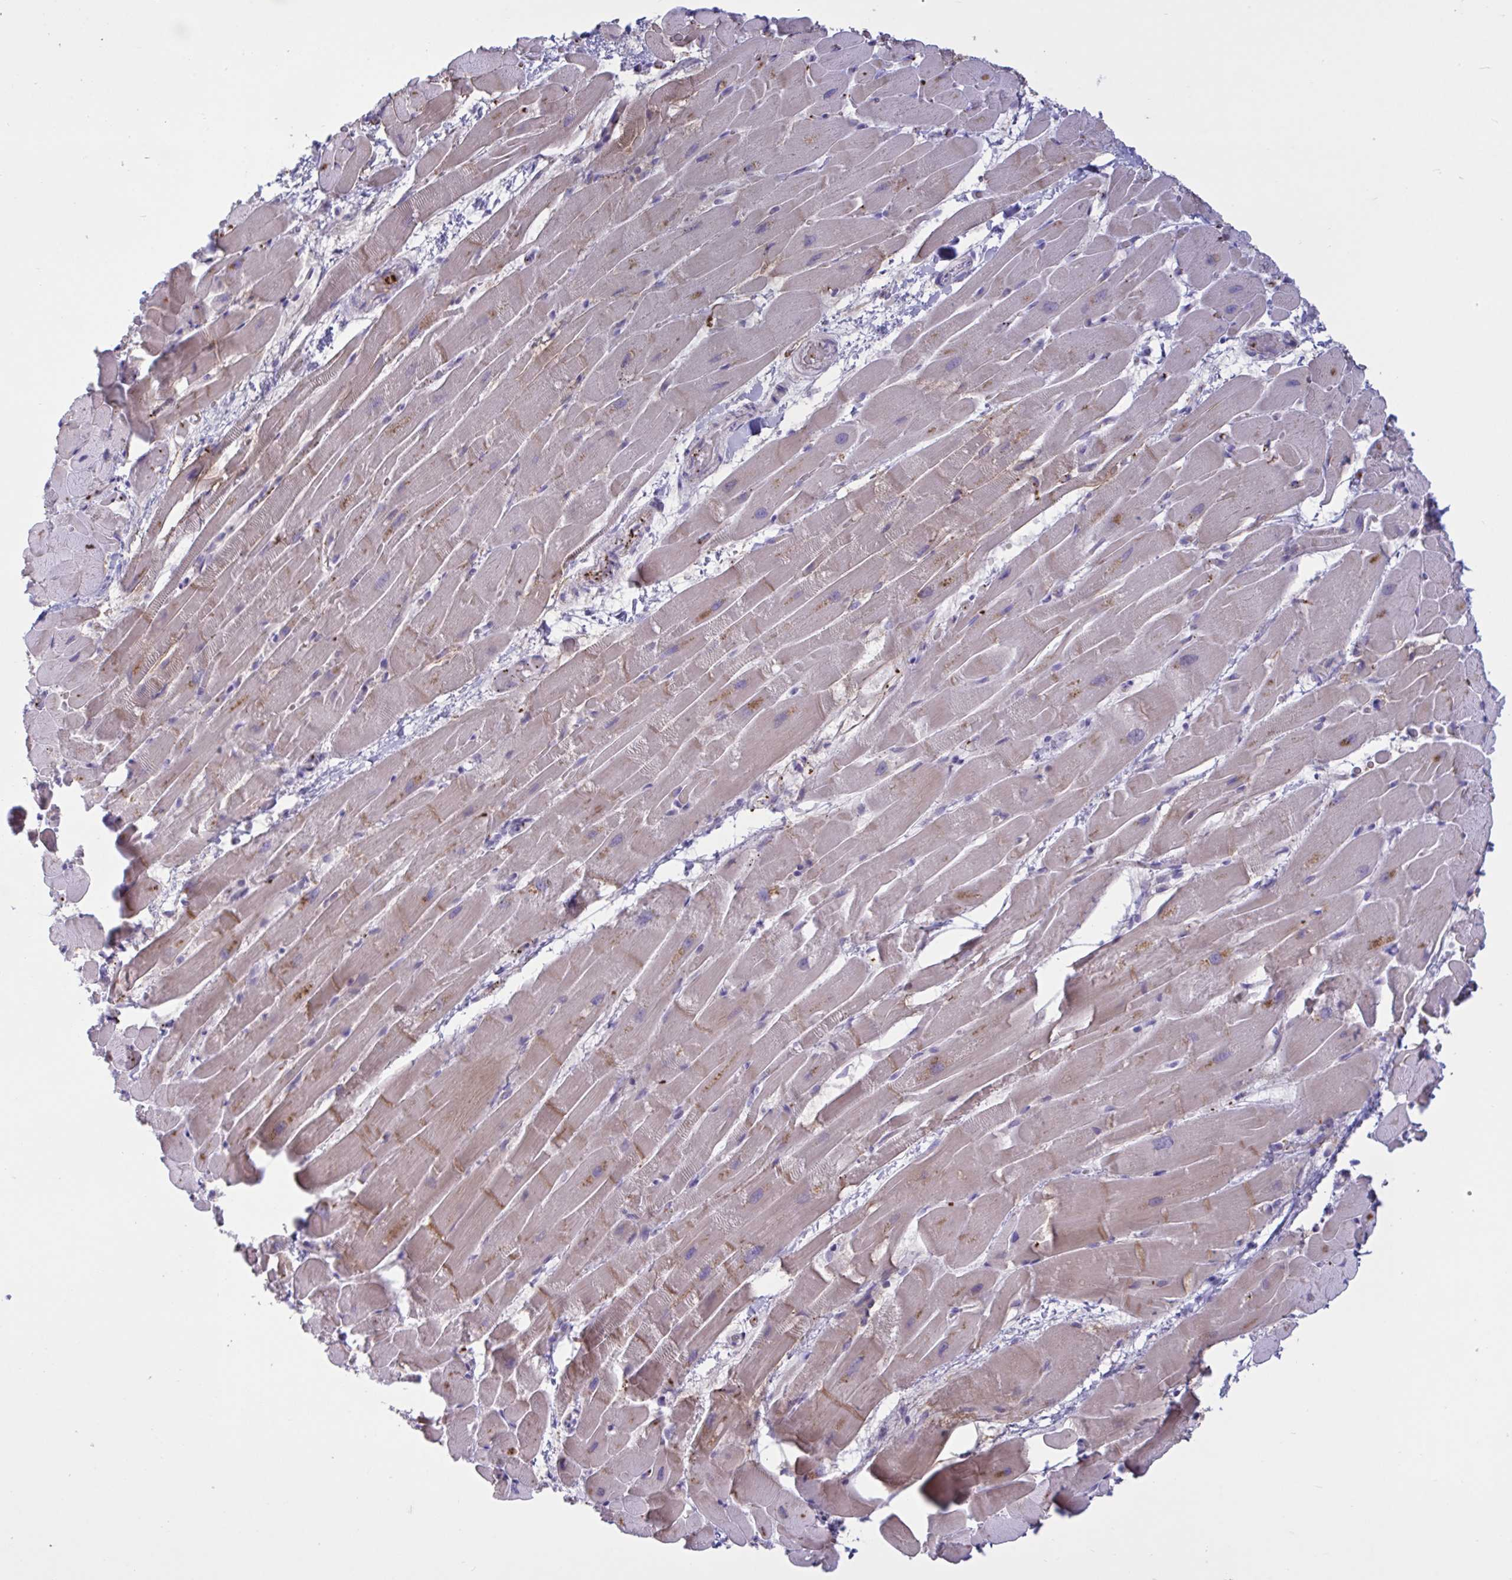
{"staining": {"intensity": "weak", "quantity": "25%-75%", "location": "cytoplasmic/membranous"}, "tissue": "heart muscle", "cell_type": "Cardiomyocytes", "image_type": "normal", "snomed": [{"axis": "morphology", "description": "Normal tissue, NOS"}, {"axis": "topography", "description": "Heart"}], "caption": "Immunohistochemical staining of normal heart muscle exhibits 25%-75% levels of weak cytoplasmic/membranous protein positivity in about 25%-75% of cardiomyocytes.", "gene": "IL1R1", "patient": {"sex": "male", "age": 37}}